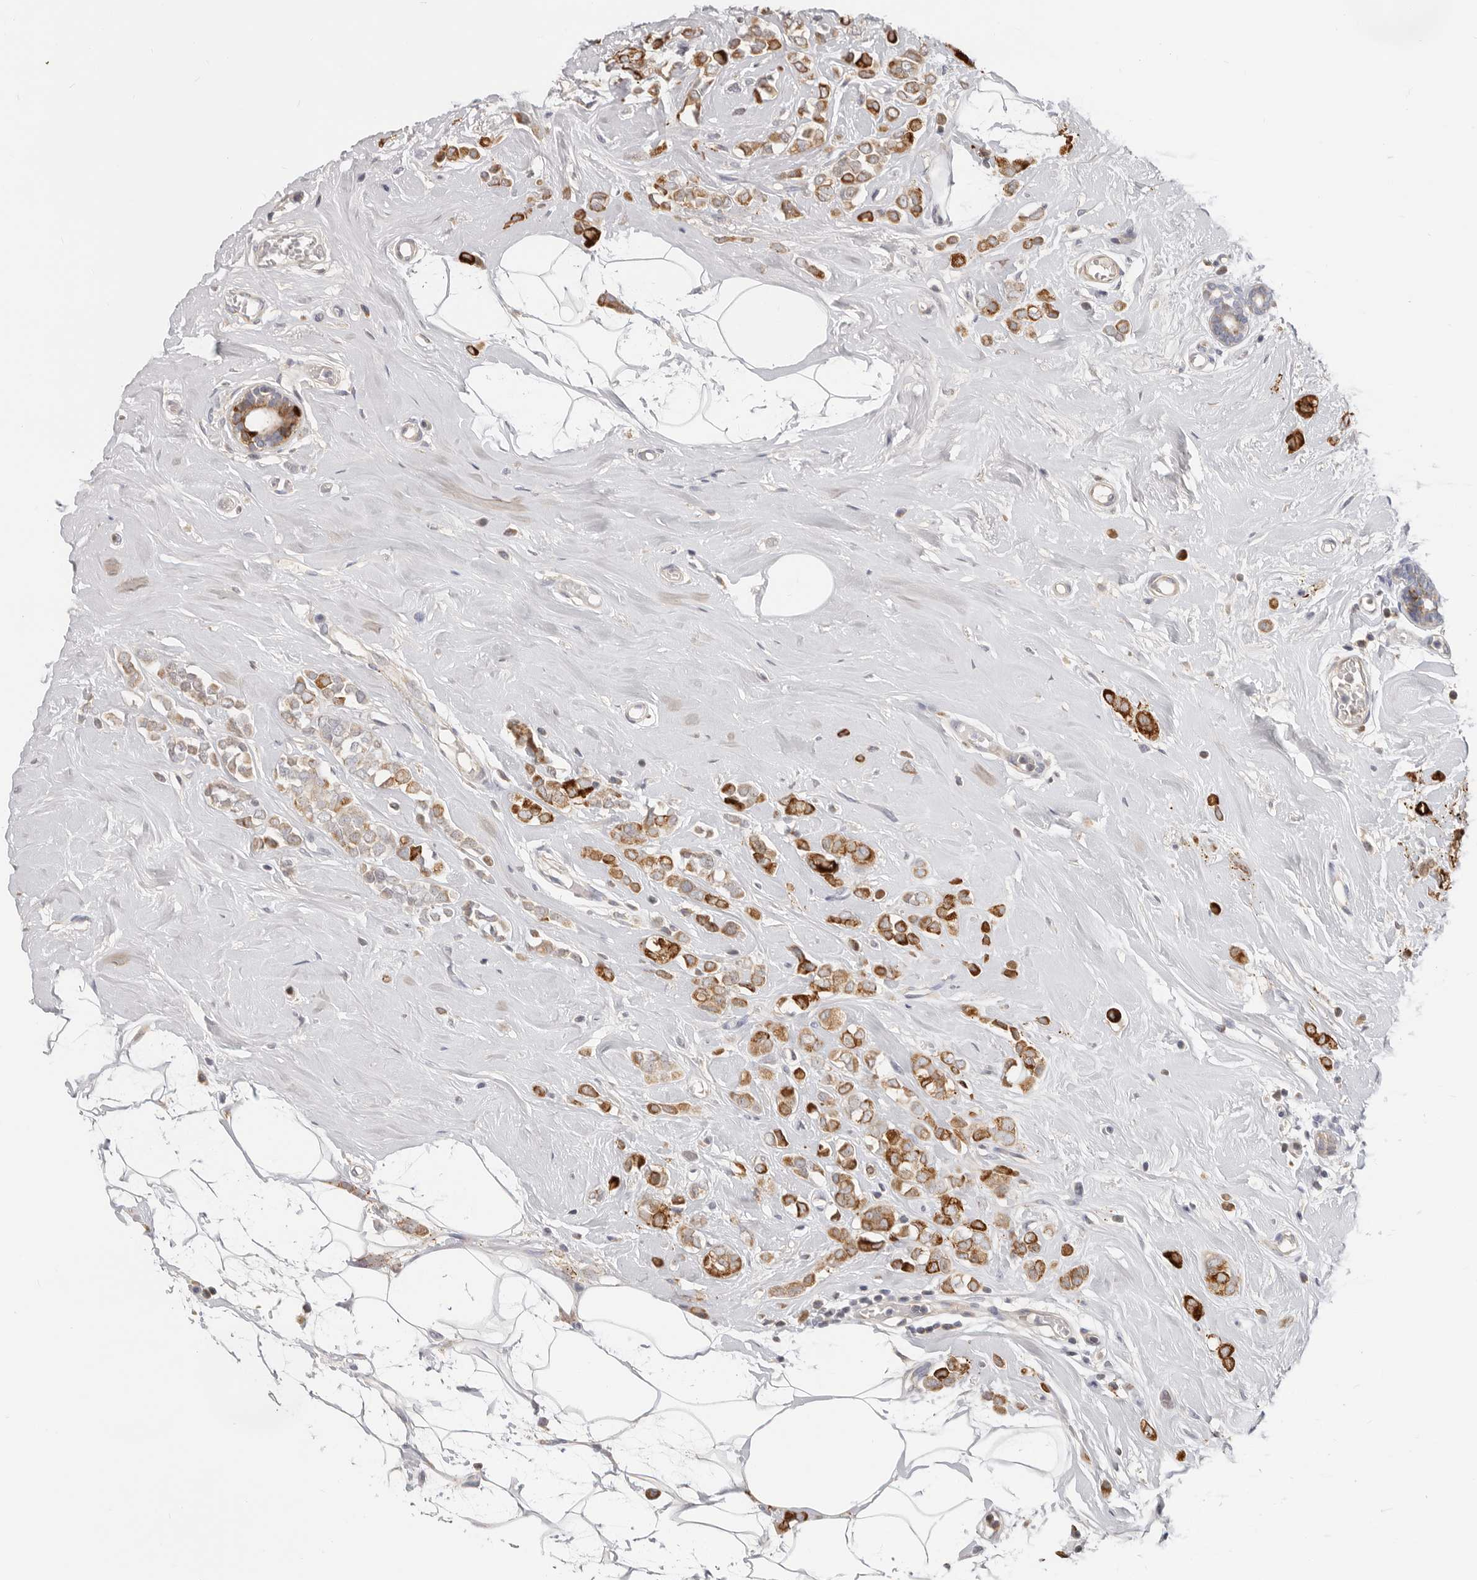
{"staining": {"intensity": "strong", "quantity": ">75%", "location": "cytoplasmic/membranous"}, "tissue": "breast cancer", "cell_type": "Tumor cells", "image_type": "cancer", "snomed": [{"axis": "morphology", "description": "Lobular carcinoma"}, {"axis": "topography", "description": "Breast"}], "caption": "This is a histology image of immunohistochemistry staining of lobular carcinoma (breast), which shows strong positivity in the cytoplasmic/membranous of tumor cells.", "gene": "TFB2M", "patient": {"sex": "female", "age": 47}}